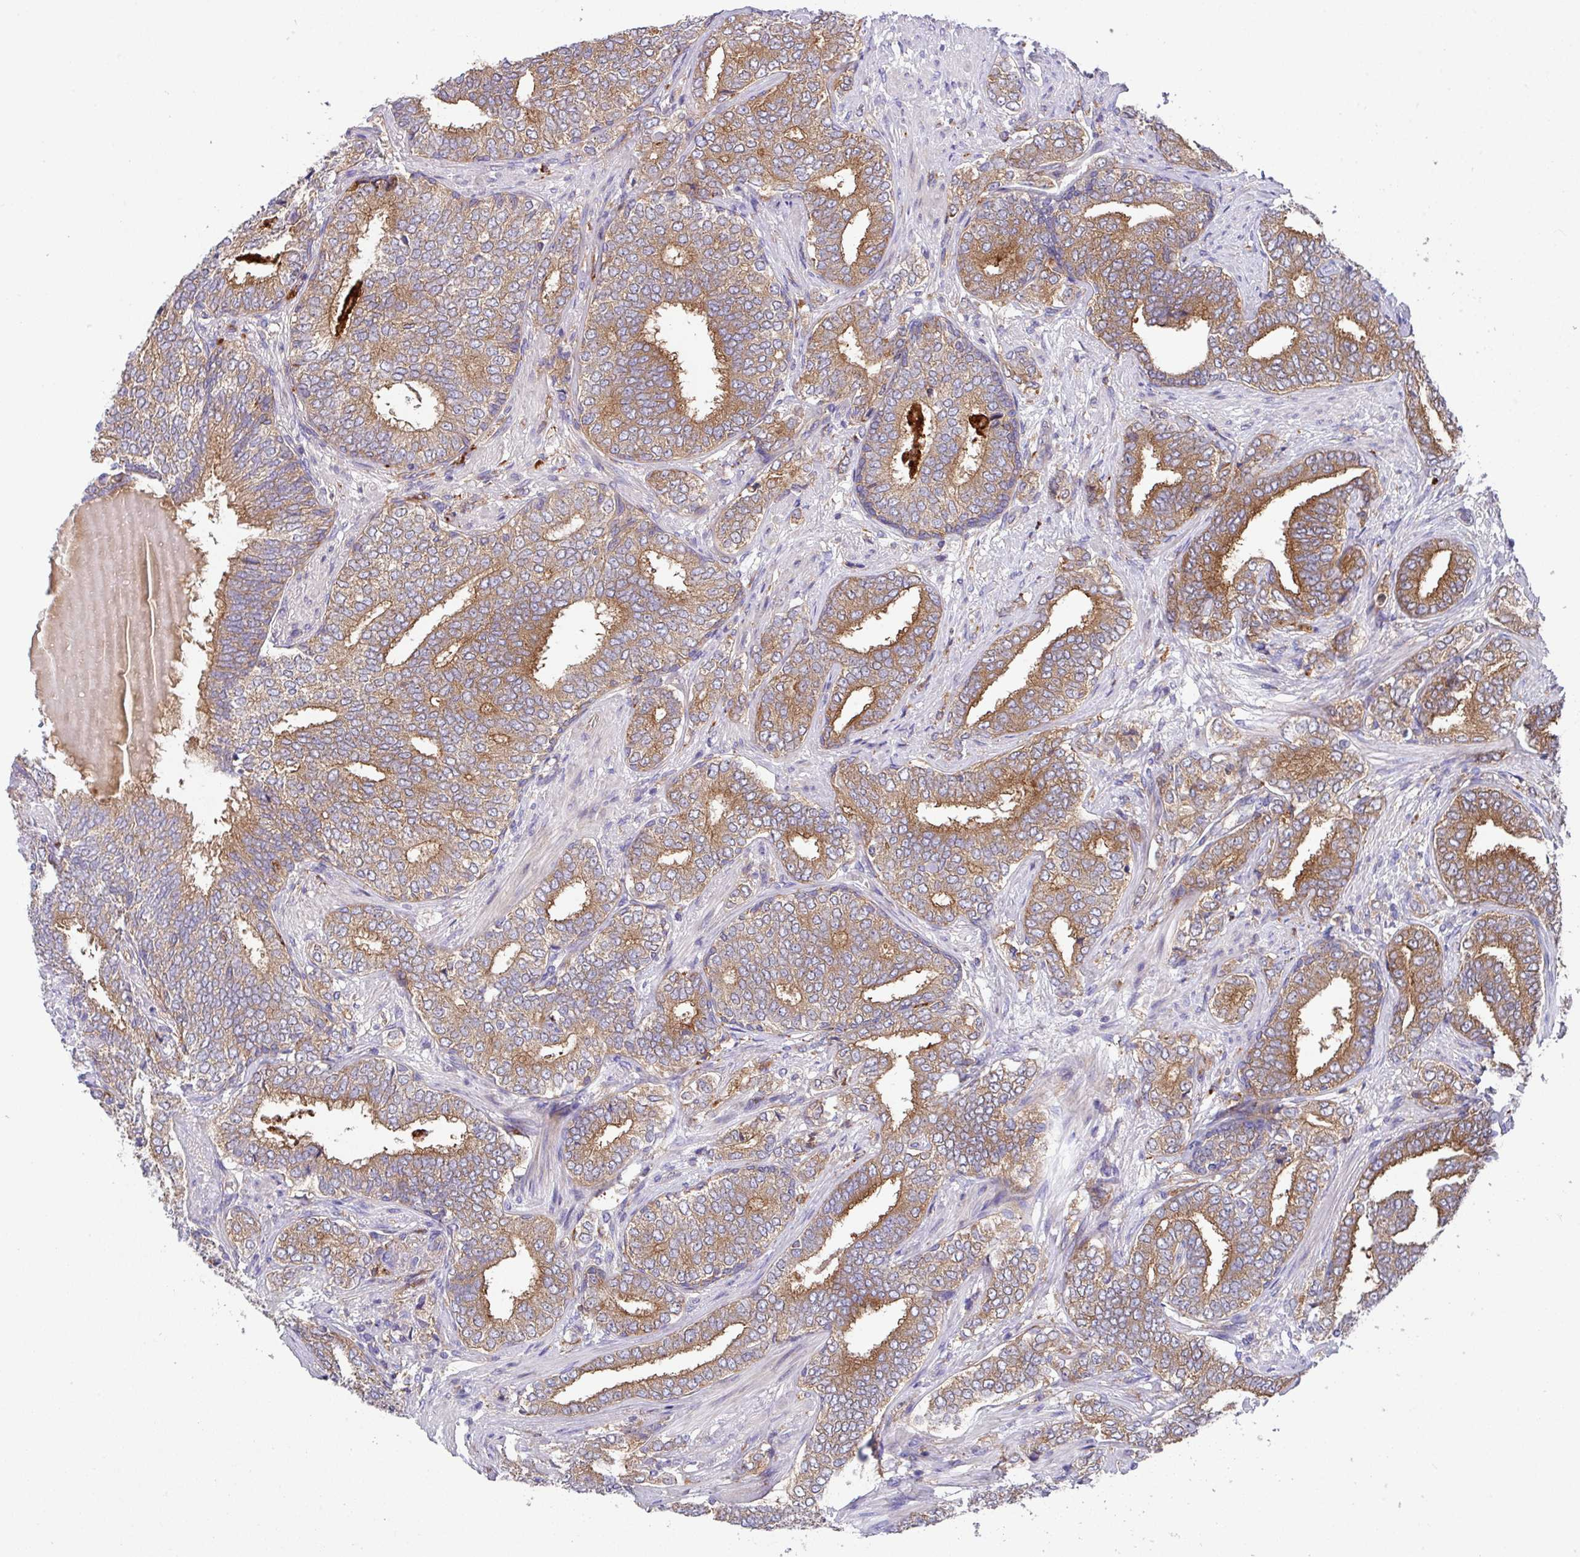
{"staining": {"intensity": "moderate", "quantity": ">75%", "location": "cytoplasmic/membranous"}, "tissue": "prostate cancer", "cell_type": "Tumor cells", "image_type": "cancer", "snomed": [{"axis": "morphology", "description": "Adenocarcinoma, High grade"}, {"axis": "topography", "description": "Prostate"}], "caption": "IHC (DAB) staining of human prostate adenocarcinoma (high-grade) shows moderate cytoplasmic/membranous protein positivity in approximately >75% of tumor cells.", "gene": "EIF4B", "patient": {"sex": "male", "age": 72}}